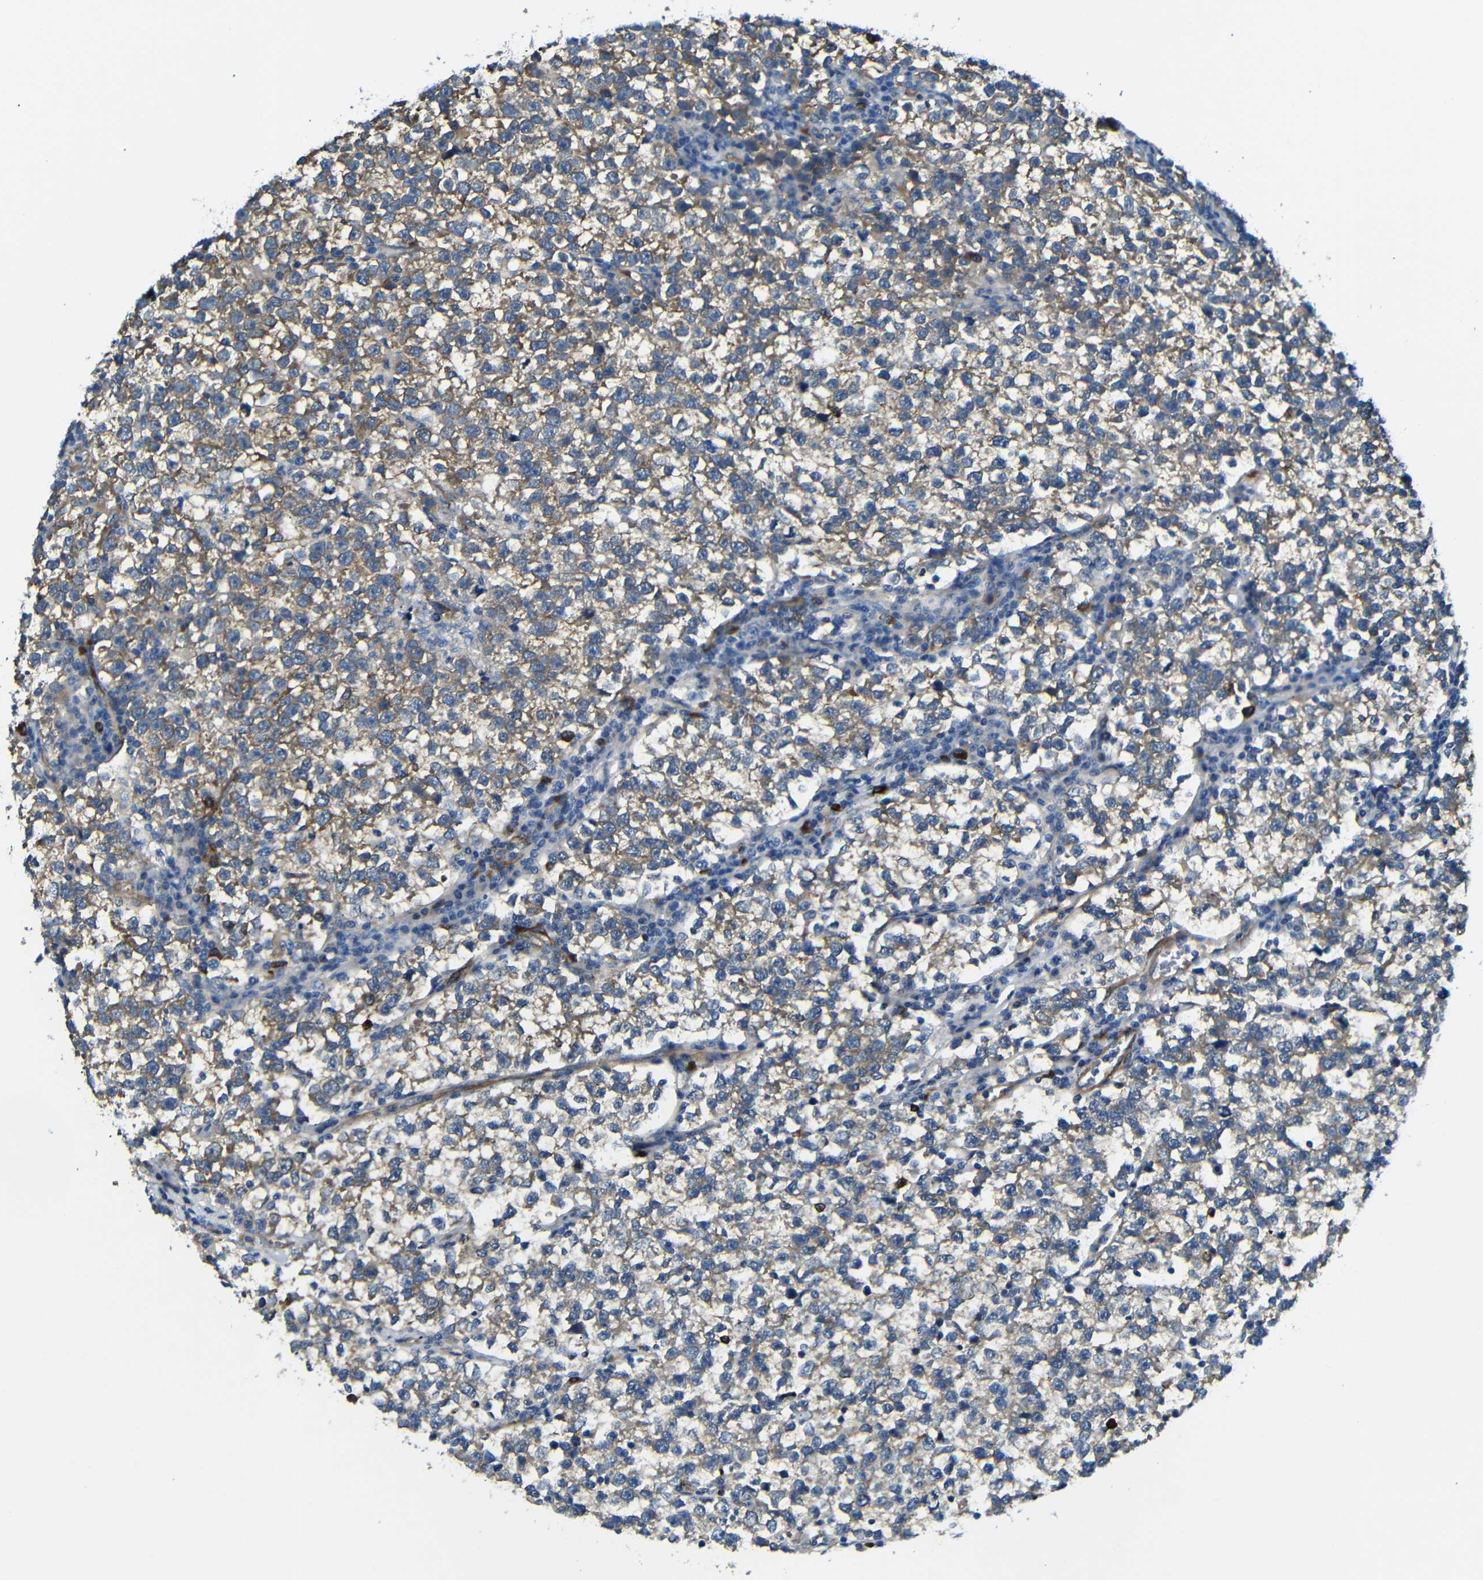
{"staining": {"intensity": "moderate", "quantity": "25%-75%", "location": "cytoplasmic/membranous"}, "tissue": "testis cancer", "cell_type": "Tumor cells", "image_type": "cancer", "snomed": [{"axis": "morphology", "description": "Normal tissue, NOS"}, {"axis": "morphology", "description": "Seminoma, NOS"}, {"axis": "topography", "description": "Testis"}], "caption": "Approximately 25%-75% of tumor cells in human seminoma (testis) display moderate cytoplasmic/membranous protein staining as visualized by brown immunohistochemical staining.", "gene": "MYO1B", "patient": {"sex": "male", "age": 43}}